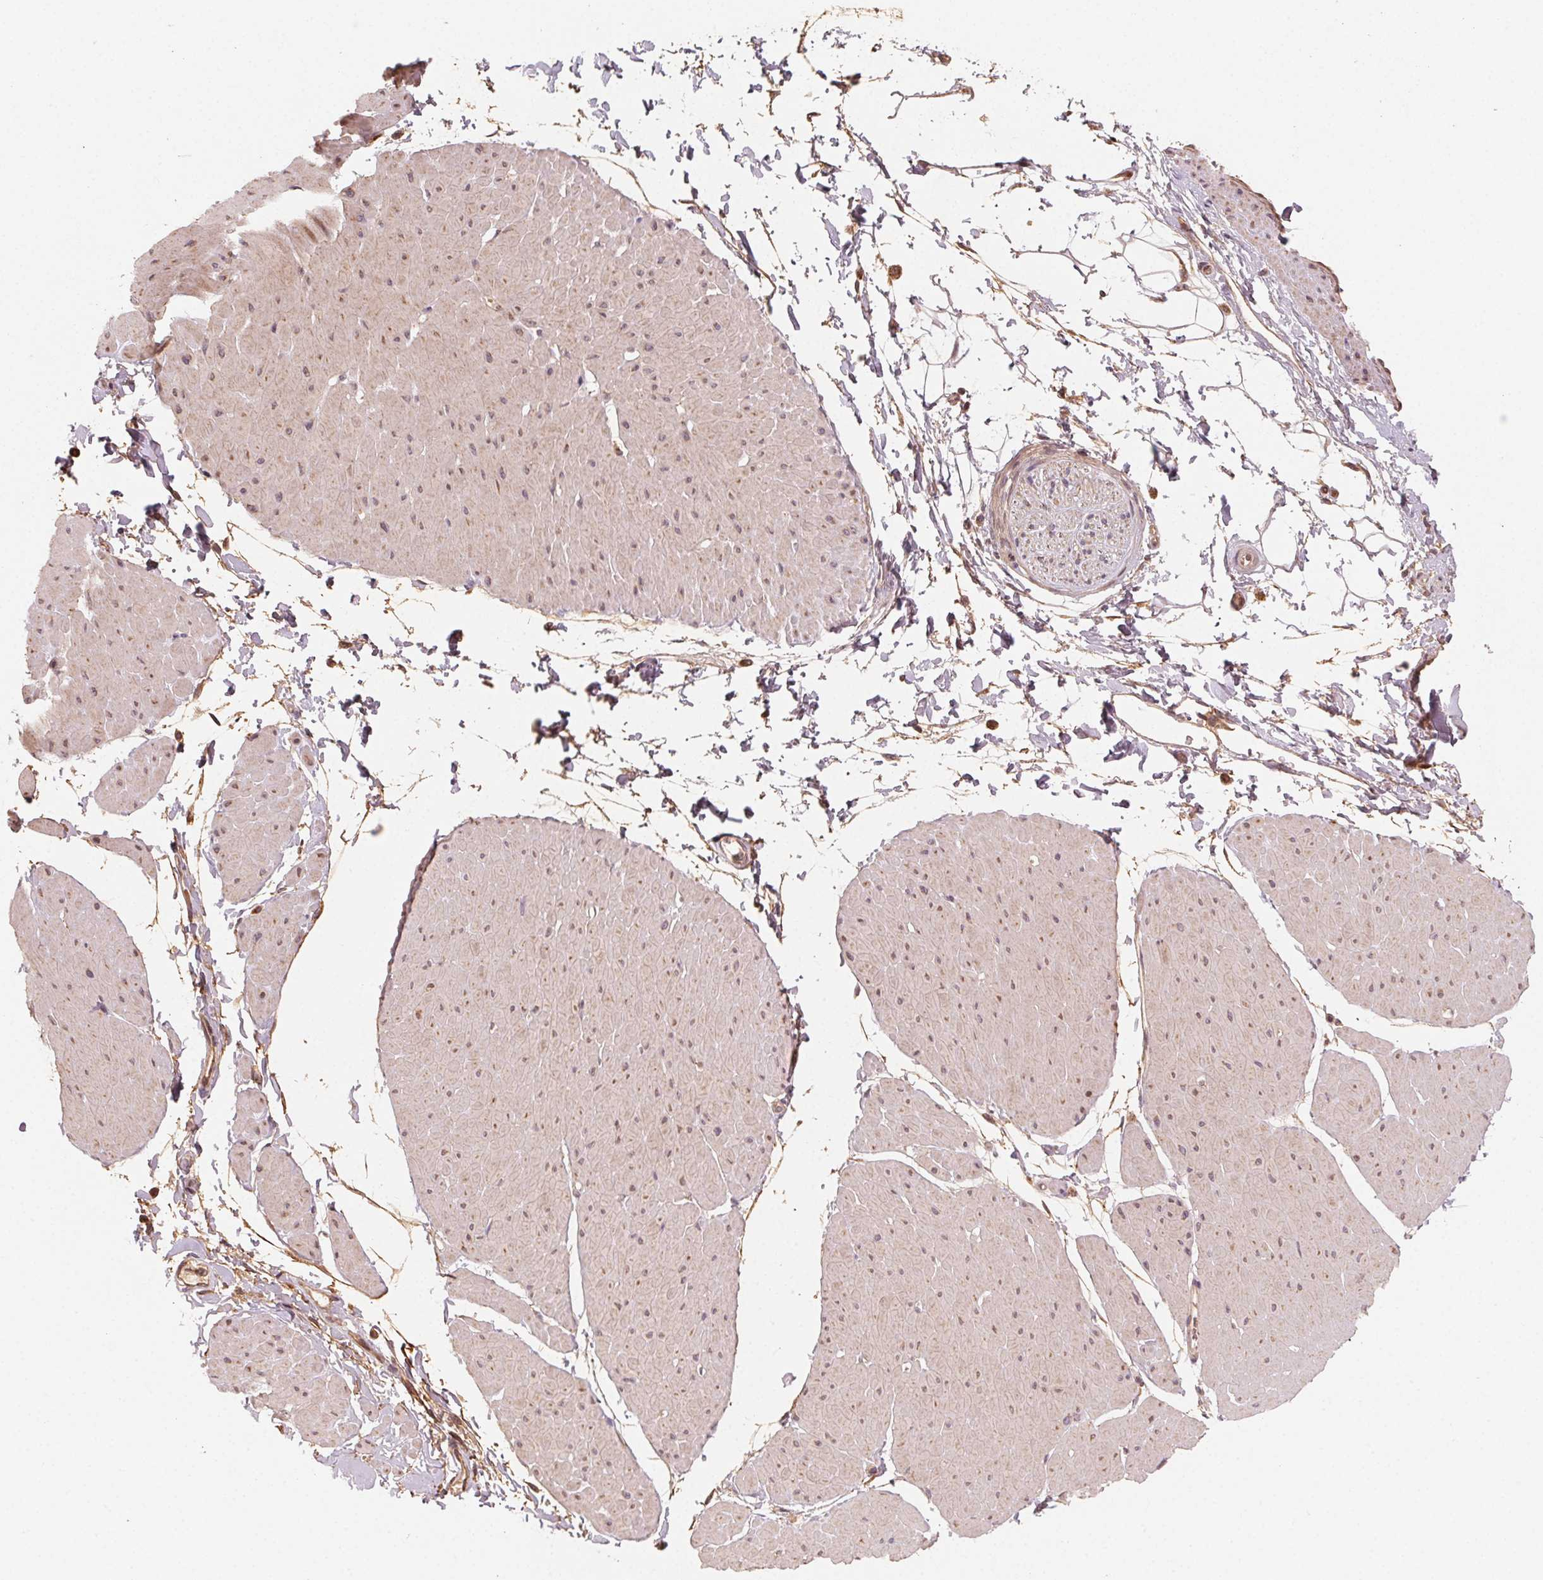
{"staining": {"intensity": "moderate", "quantity": ">75%", "location": "cytoplasmic/membranous"}, "tissue": "adipose tissue", "cell_type": "Adipocytes", "image_type": "normal", "snomed": [{"axis": "morphology", "description": "Normal tissue, NOS"}, {"axis": "topography", "description": "Smooth muscle"}, {"axis": "topography", "description": "Peripheral nerve tissue"}], "caption": "This is an image of immunohistochemistry staining of normal adipose tissue, which shows moderate expression in the cytoplasmic/membranous of adipocytes.", "gene": "WBP2", "patient": {"sex": "male", "age": 58}}